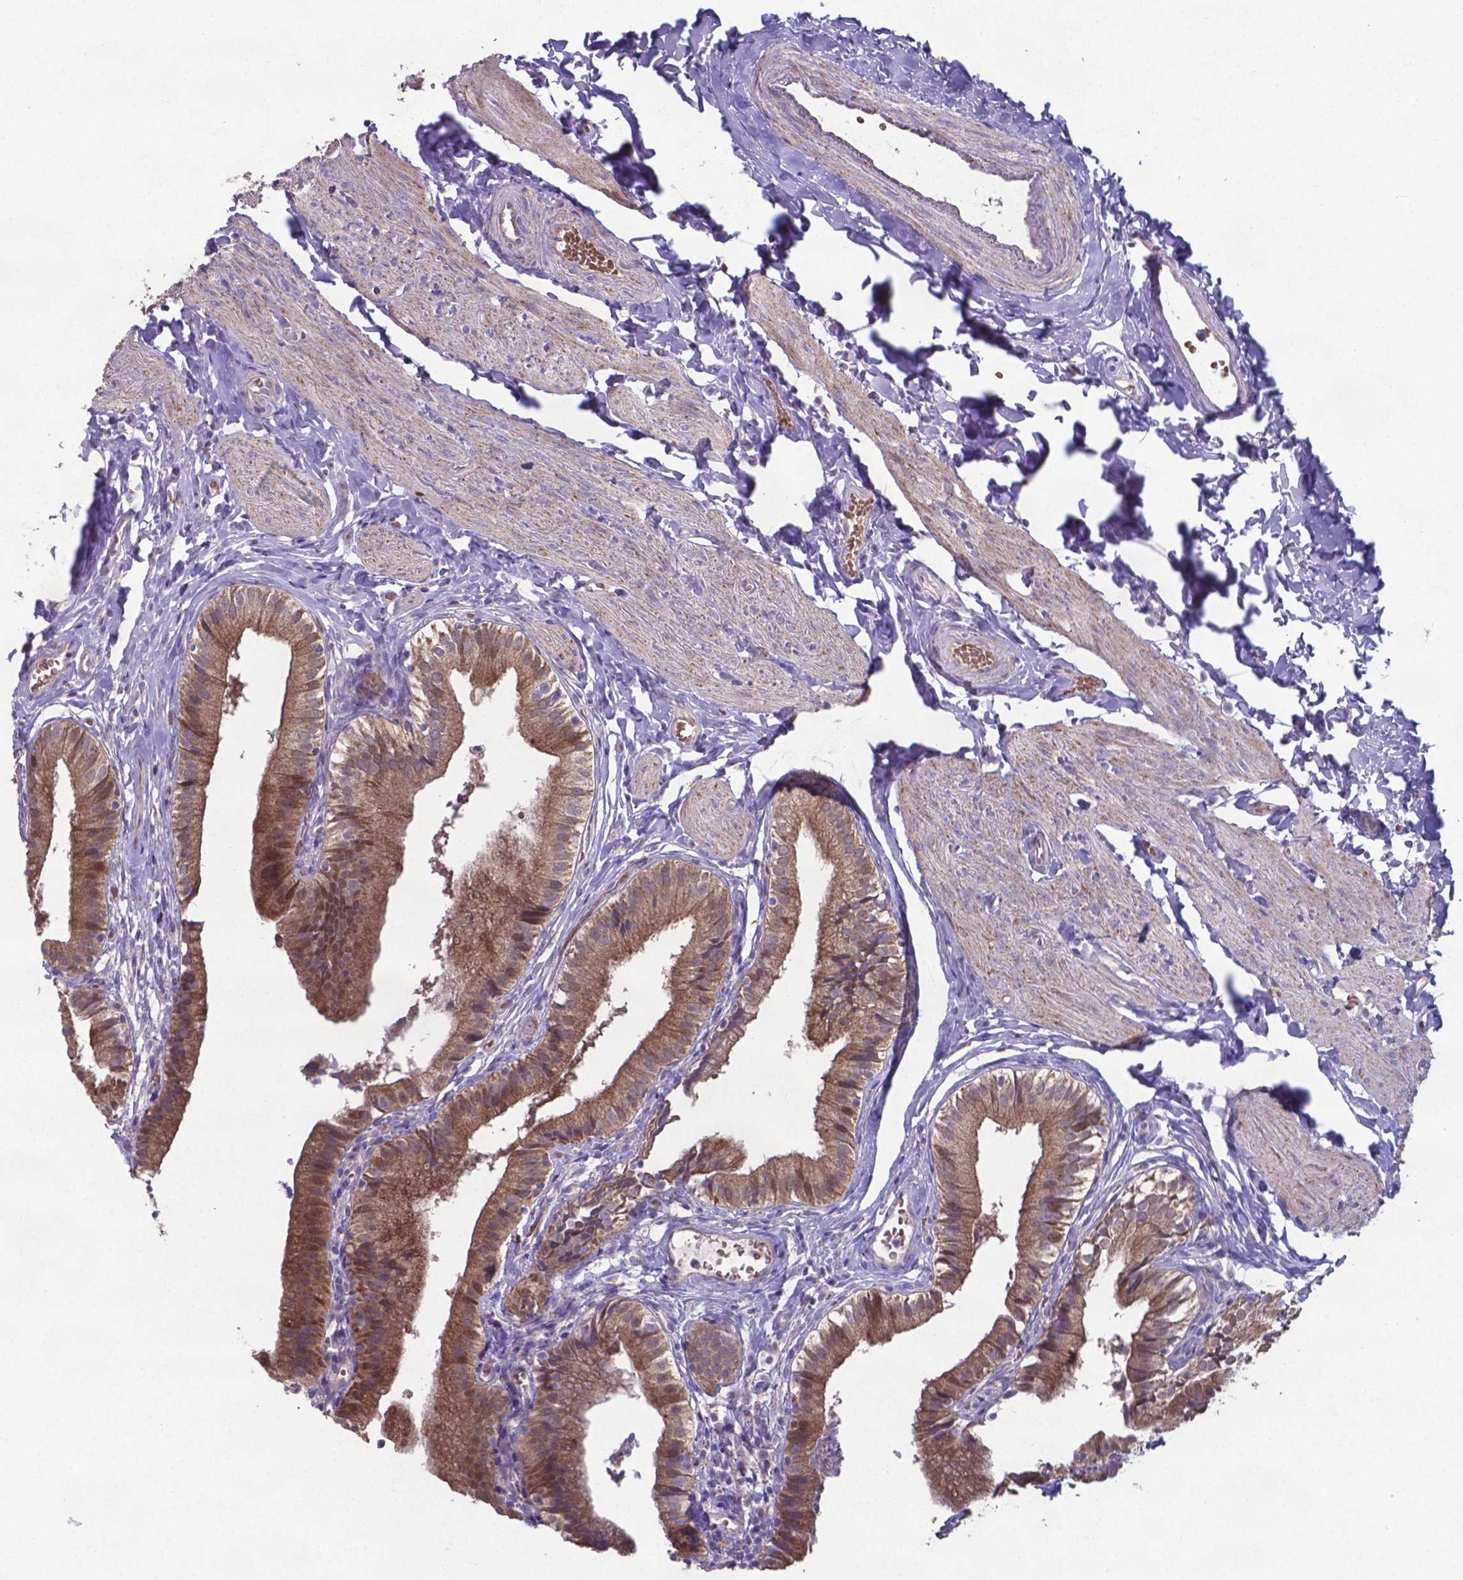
{"staining": {"intensity": "moderate", "quantity": ">75%", "location": "cytoplasmic/membranous"}, "tissue": "gallbladder", "cell_type": "Glandular cells", "image_type": "normal", "snomed": [{"axis": "morphology", "description": "Normal tissue, NOS"}, {"axis": "topography", "description": "Gallbladder"}], "caption": "The immunohistochemical stain labels moderate cytoplasmic/membranous staining in glandular cells of unremarkable gallbladder.", "gene": "TYRO3", "patient": {"sex": "female", "age": 47}}